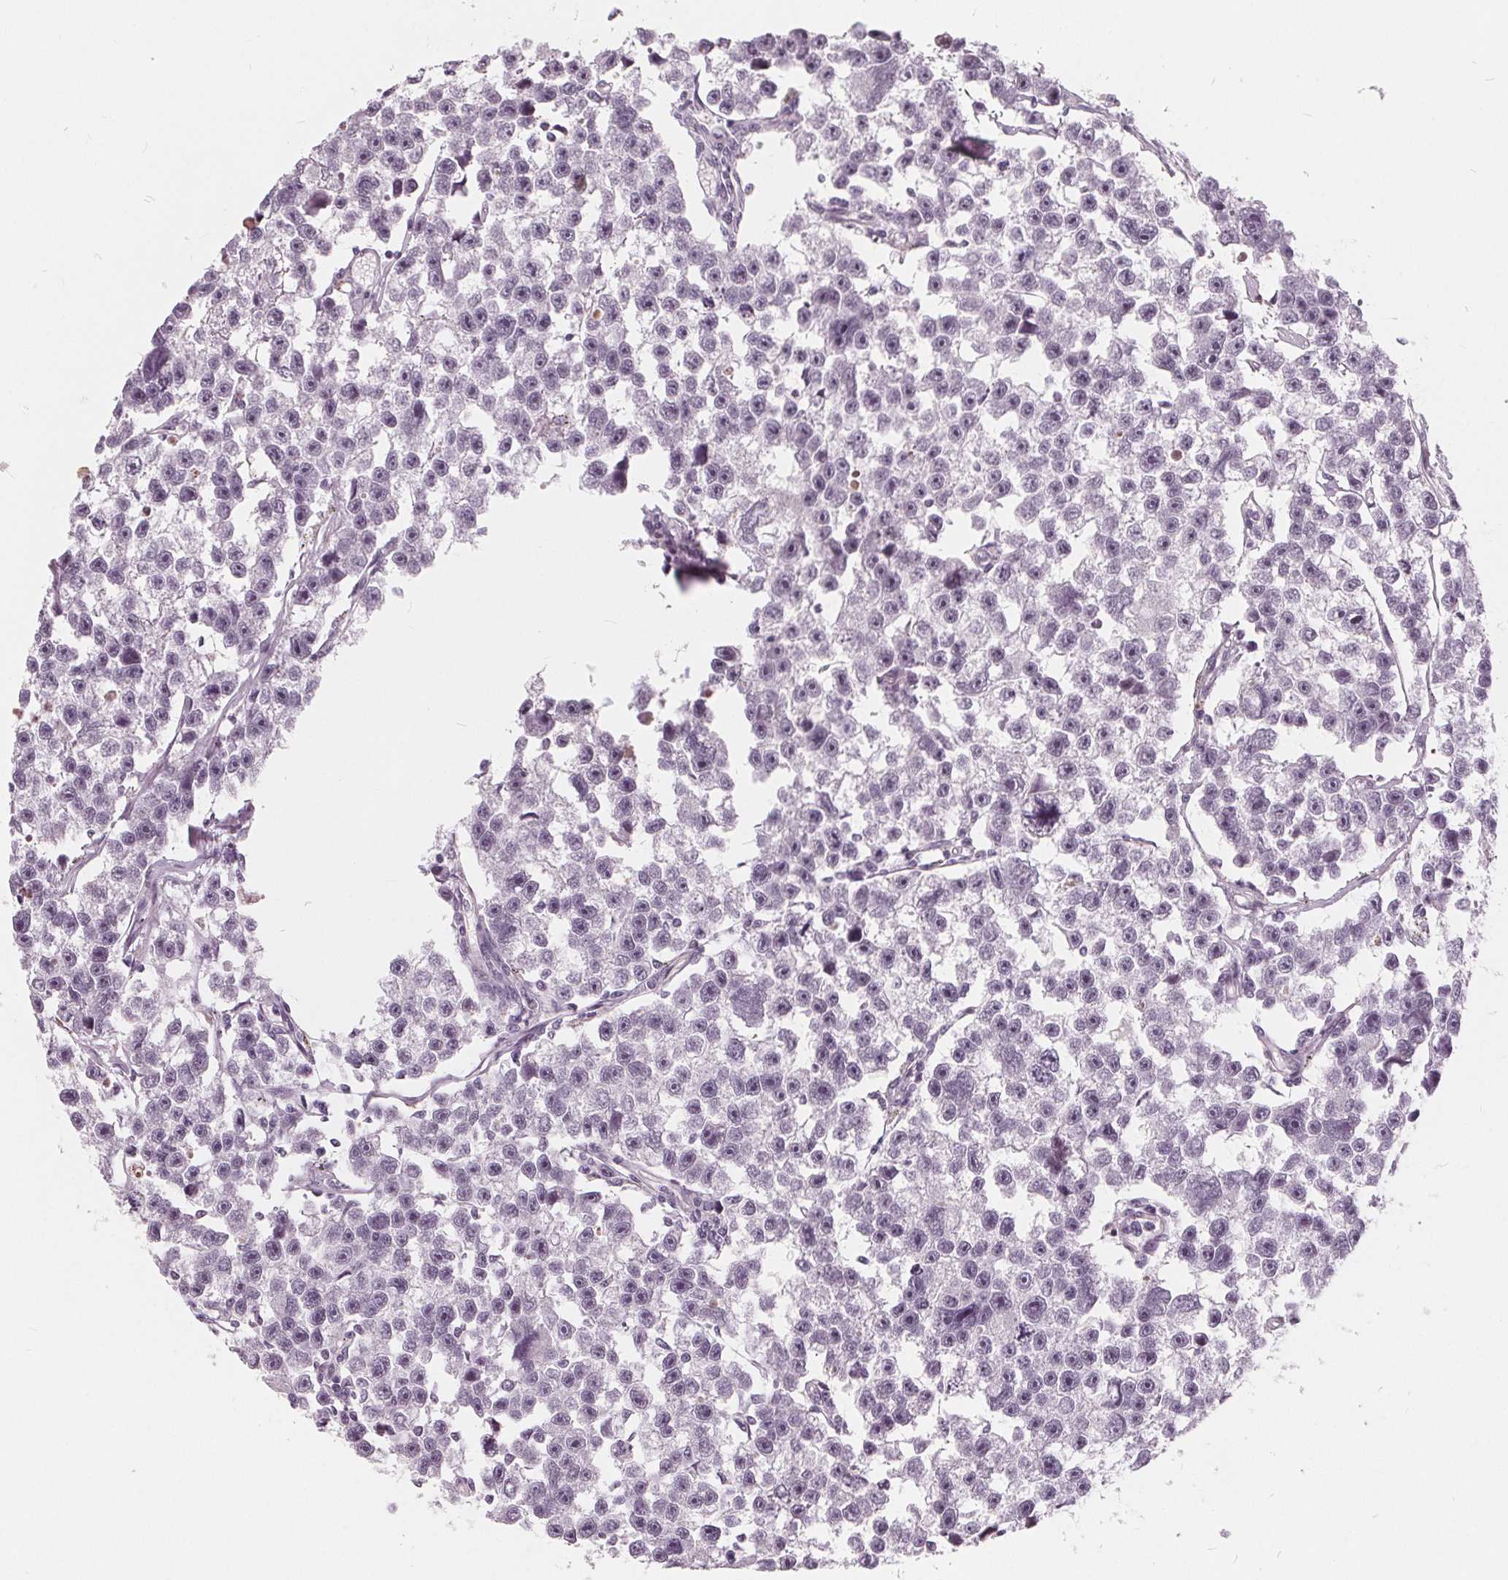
{"staining": {"intensity": "negative", "quantity": "none", "location": "none"}, "tissue": "testis cancer", "cell_type": "Tumor cells", "image_type": "cancer", "snomed": [{"axis": "morphology", "description": "Seminoma, NOS"}, {"axis": "topography", "description": "Testis"}], "caption": "DAB immunohistochemical staining of testis seminoma exhibits no significant staining in tumor cells.", "gene": "NUP210L", "patient": {"sex": "male", "age": 26}}